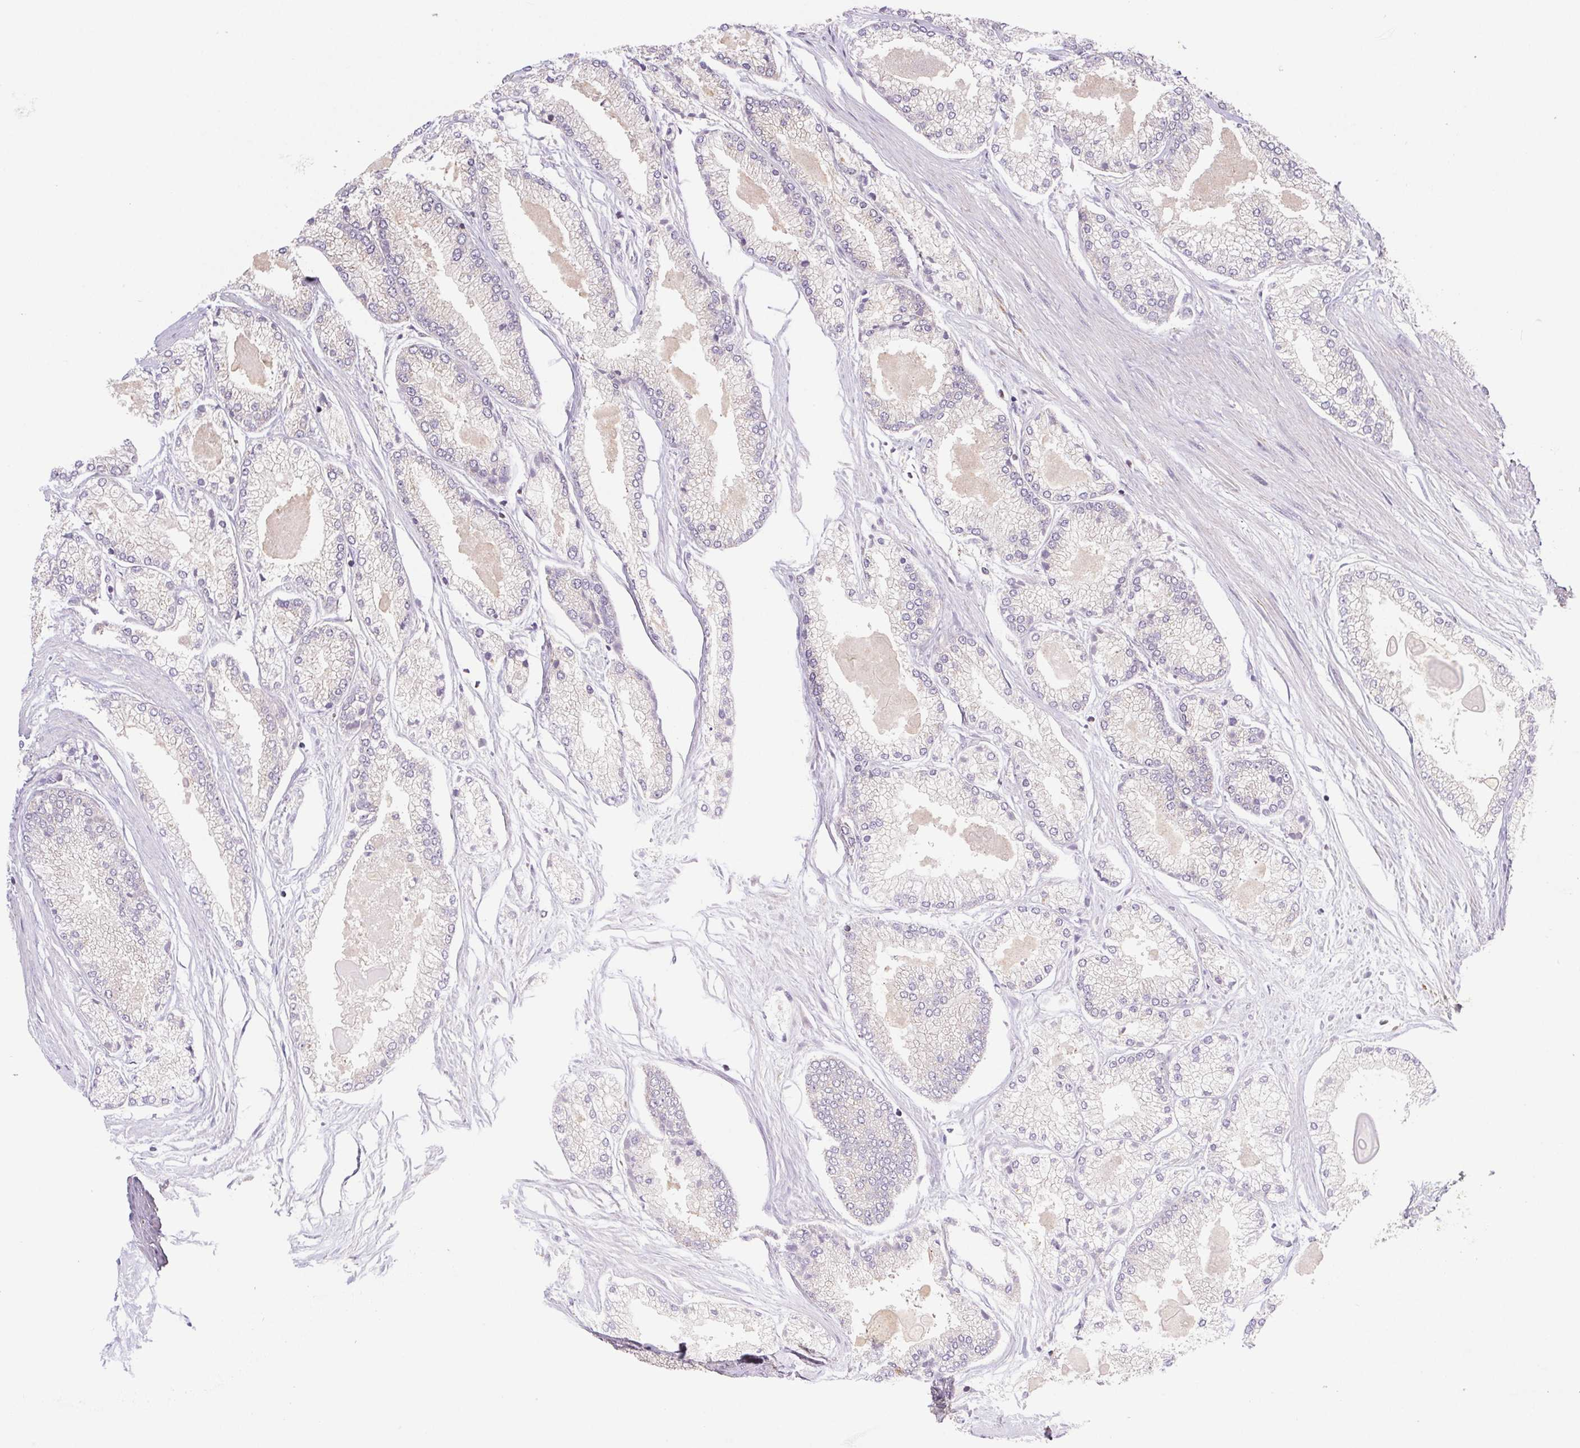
{"staining": {"intensity": "weak", "quantity": "<25%", "location": "cytoplasmic/membranous"}, "tissue": "prostate cancer", "cell_type": "Tumor cells", "image_type": "cancer", "snomed": [{"axis": "morphology", "description": "Adenocarcinoma, High grade"}, {"axis": "topography", "description": "Prostate"}], "caption": "The IHC histopathology image has no significant expression in tumor cells of high-grade adenocarcinoma (prostate) tissue.", "gene": "MTHFD1", "patient": {"sex": "male", "age": 68}}